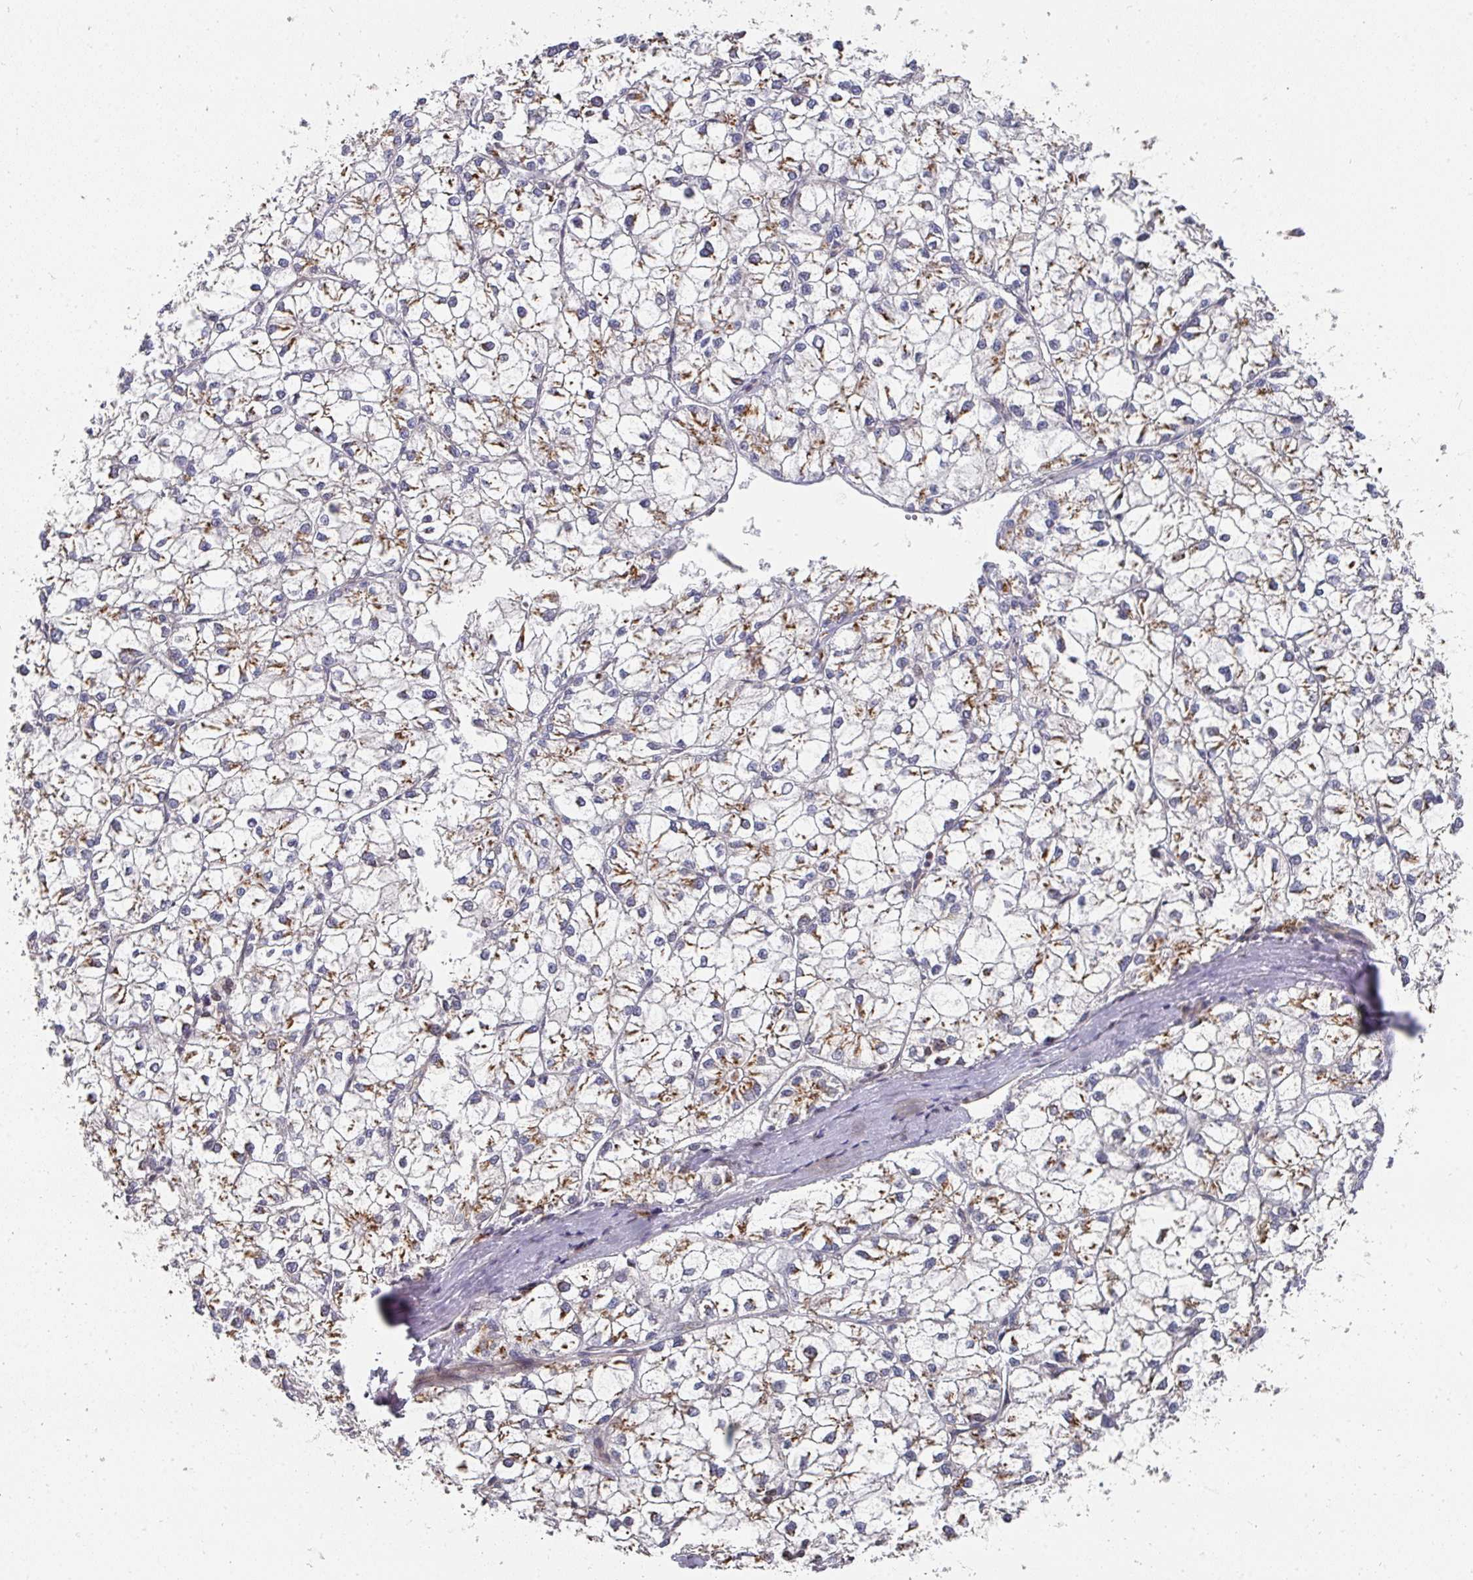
{"staining": {"intensity": "moderate", "quantity": "25%-75%", "location": "cytoplasmic/membranous"}, "tissue": "liver cancer", "cell_type": "Tumor cells", "image_type": "cancer", "snomed": [{"axis": "morphology", "description": "Carcinoma, Hepatocellular, NOS"}, {"axis": "topography", "description": "Liver"}], "caption": "Moderate cytoplasmic/membranous protein expression is appreciated in about 25%-75% of tumor cells in liver cancer (hepatocellular carcinoma). The staining is performed using DAB (3,3'-diaminobenzidine) brown chromogen to label protein expression. The nuclei are counter-stained blue using hematoxylin.", "gene": "C18orf25", "patient": {"sex": "female", "age": 43}}